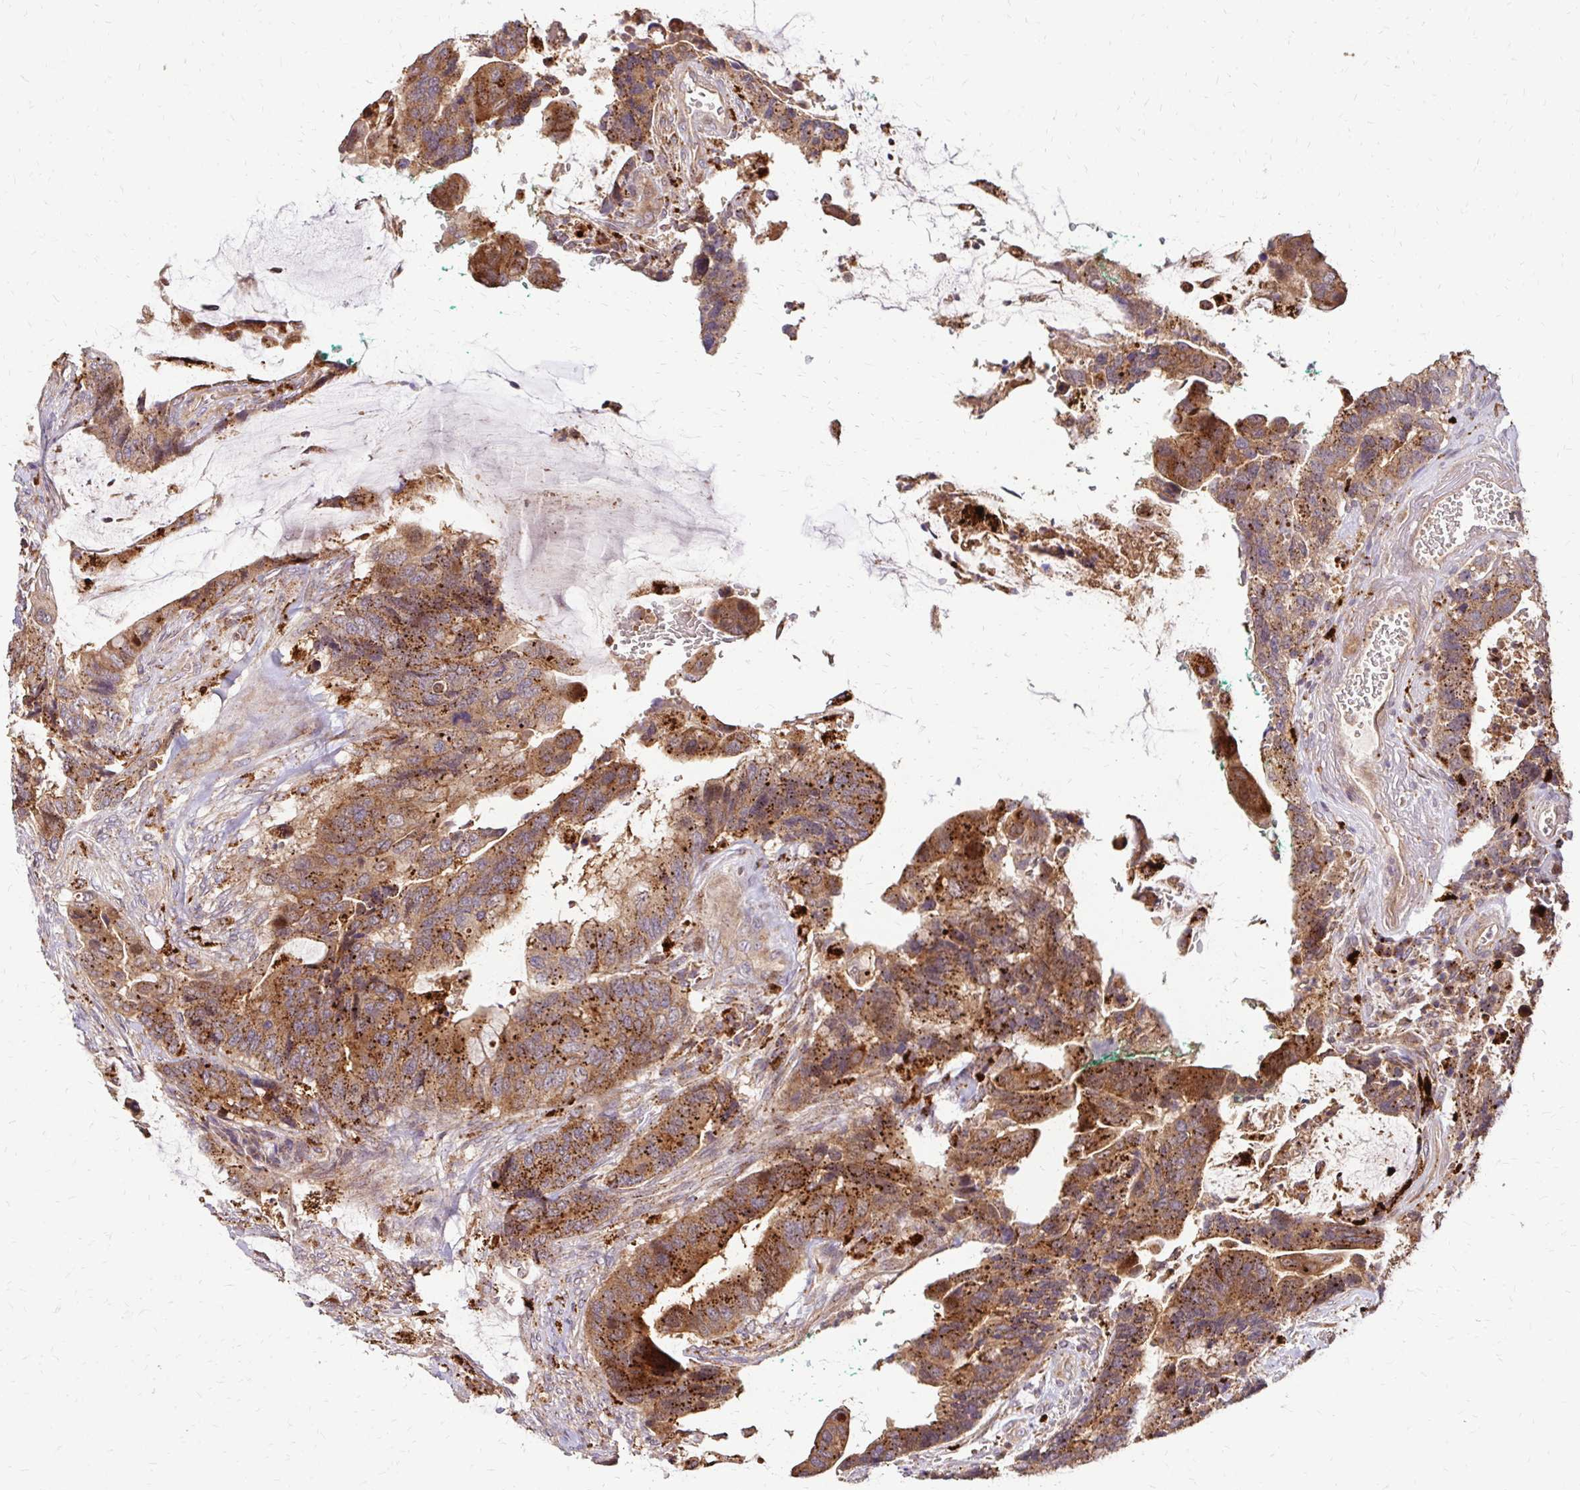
{"staining": {"intensity": "moderate", "quantity": ">75%", "location": "cytoplasmic/membranous"}, "tissue": "colorectal cancer", "cell_type": "Tumor cells", "image_type": "cancer", "snomed": [{"axis": "morphology", "description": "Adenocarcinoma, NOS"}, {"axis": "topography", "description": "Rectum"}], "caption": "Protein analysis of colorectal cancer (adenocarcinoma) tissue demonstrates moderate cytoplasmic/membranous staining in approximately >75% of tumor cells.", "gene": "IDUA", "patient": {"sex": "female", "age": 59}}